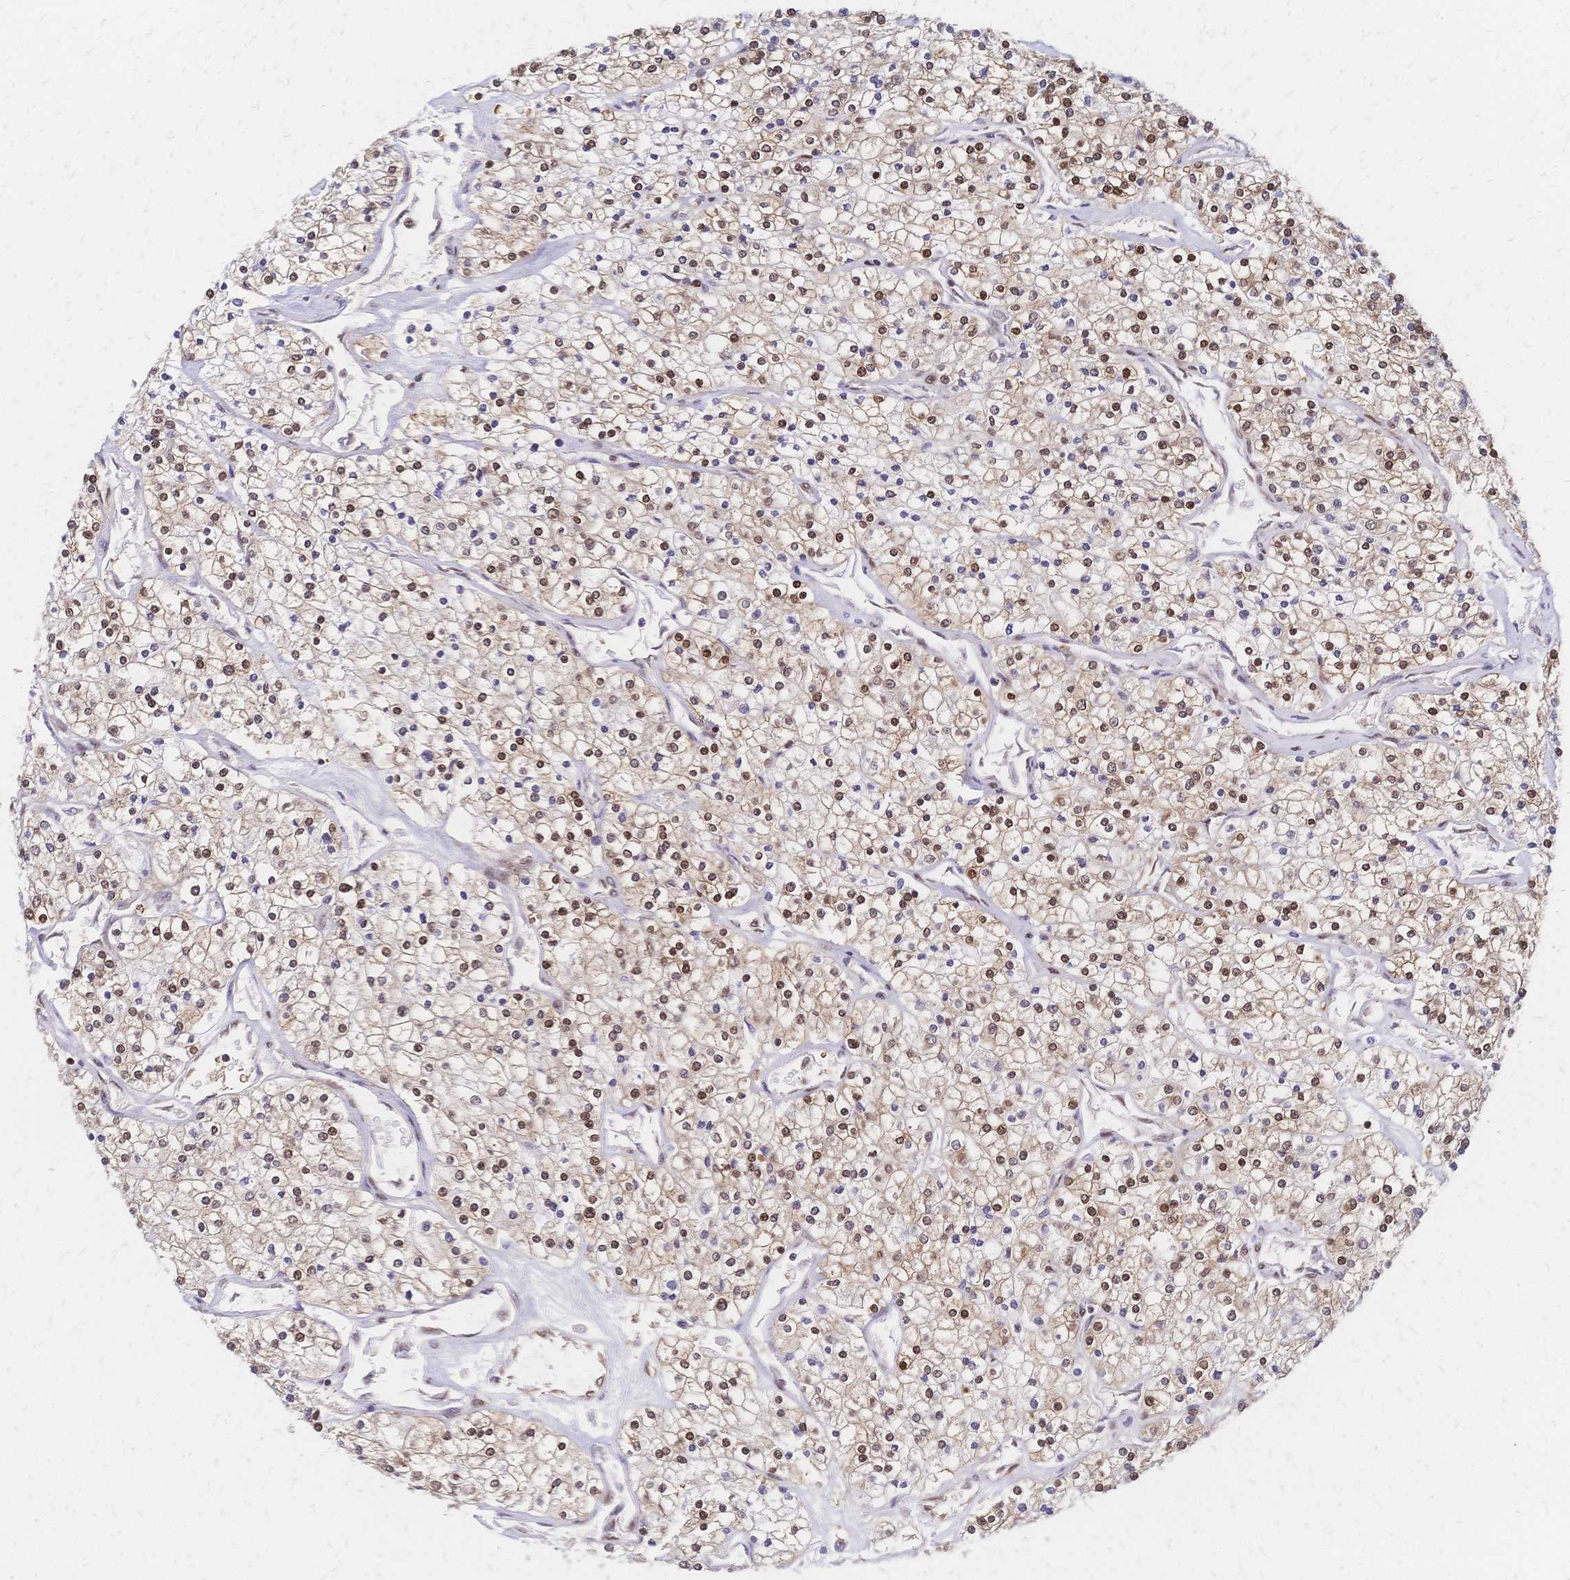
{"staining": {"intensity": "strong", "quantity": ">75%", "location": "nuclear"}, "tissue": "renal cancer", "cell_type": "Tumor cells", "image_type": "cancer", "snomed": [{"axis": "morphology", "description": "Adenocarcinoma, NOS"}, {"axis": "topography", "description": "Kidney"}], "caption": "Protein staining by immunohistochemistry (IHC) shows strong nuclear positivity in about >75% of tumor cells in renal cancer (adenocarcinoma). The protein is stained brown, and the nuclei are stained in blue (DAB (3,3'-diaminobenzidine) IHC with brightfield microscopy, high magnification).", "gene": "HDGF", "patient": {"sex": "male", "age": 80}}